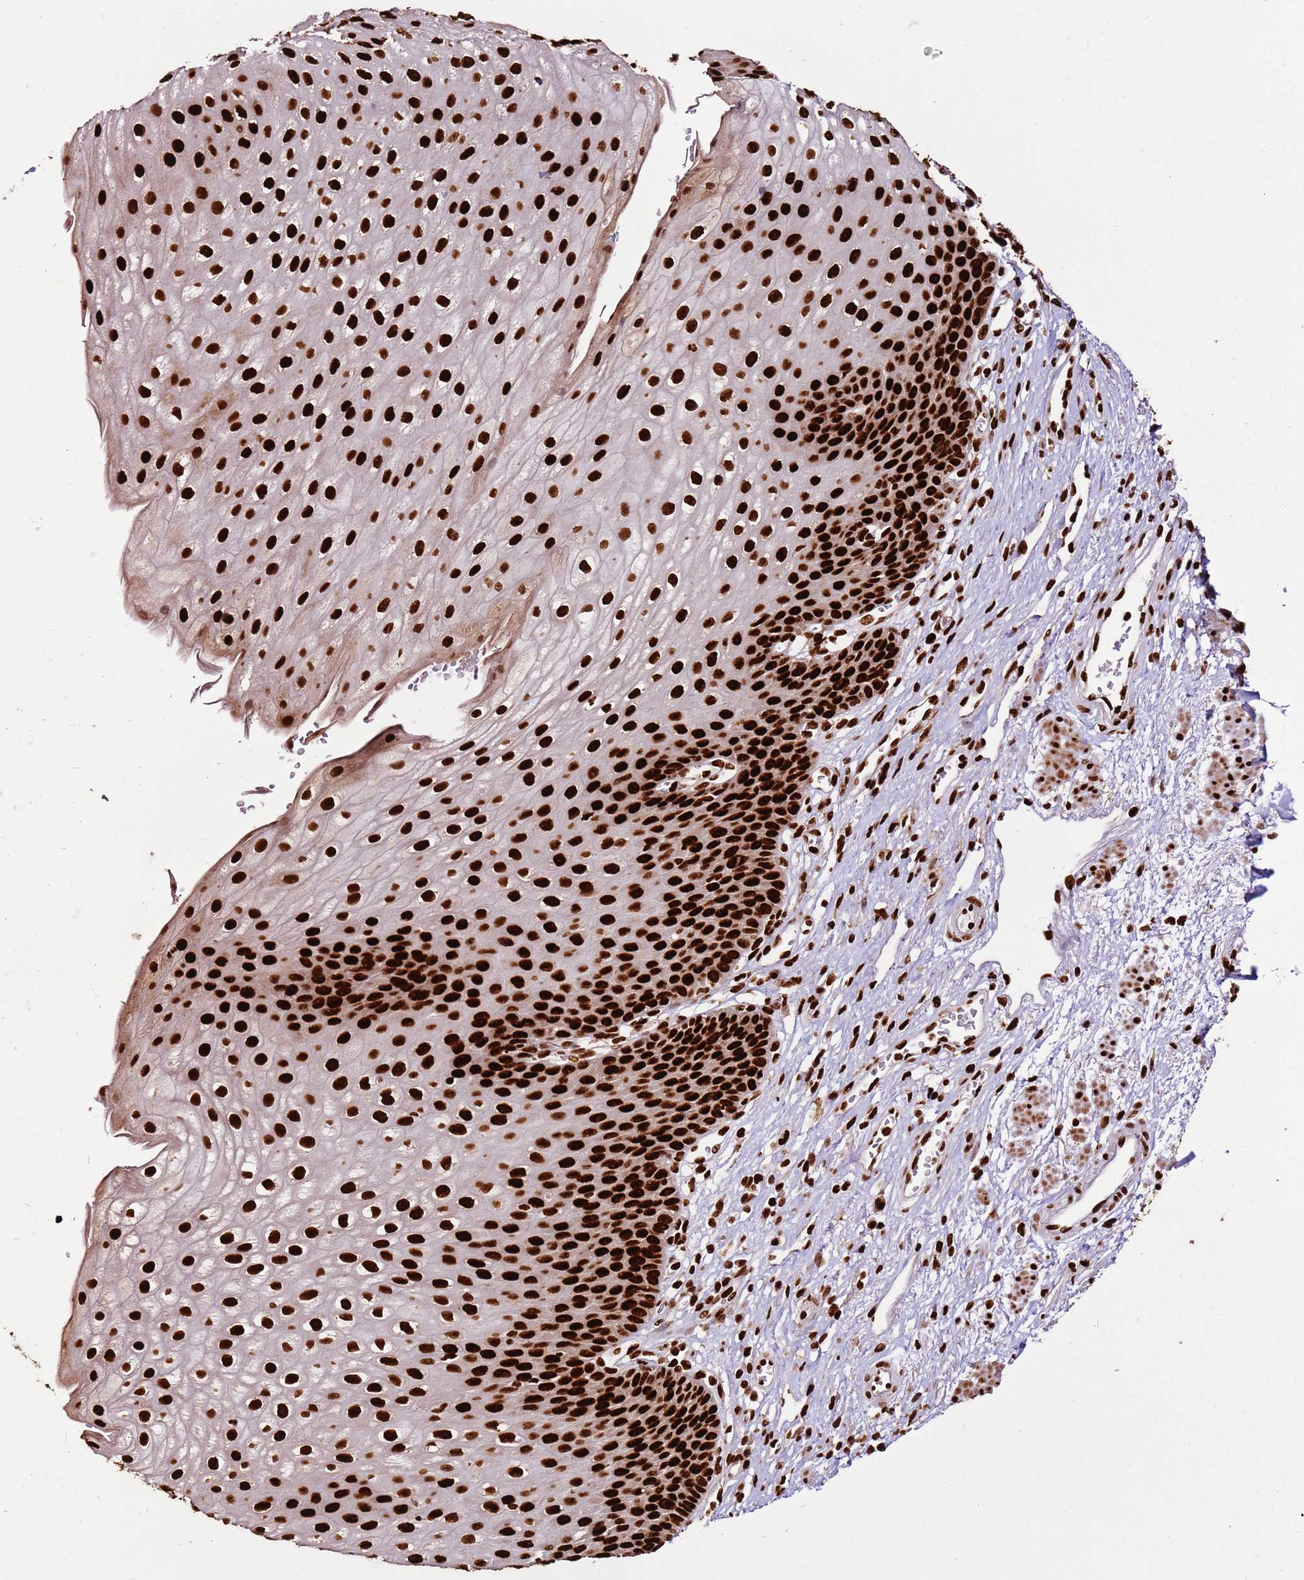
{"staining": {"intensity": "strong", "quantity": ">75%", "location": "nuclear"}, "tissue": "esophagus", "cell_type": "Squamous epithelial cells", "image_type": "normal", "snomed": [{"axis": "morphology", "description": "Normal tissue, NOS"}, {"axis": "topography", "description": "Esophagus"}], "caption": "Immunohistochemical staining of unremarkable esophagus displays high levels of strong nuclear staining in approximately >75% of squamous epithelial cells. The protein is stained brown, and the nuclei are stained in blue (DAB IHC with brightfield microscopy, high magnification).", "gene": "HNRNPAB", "patient": {"sex": "male", "age": 71}}